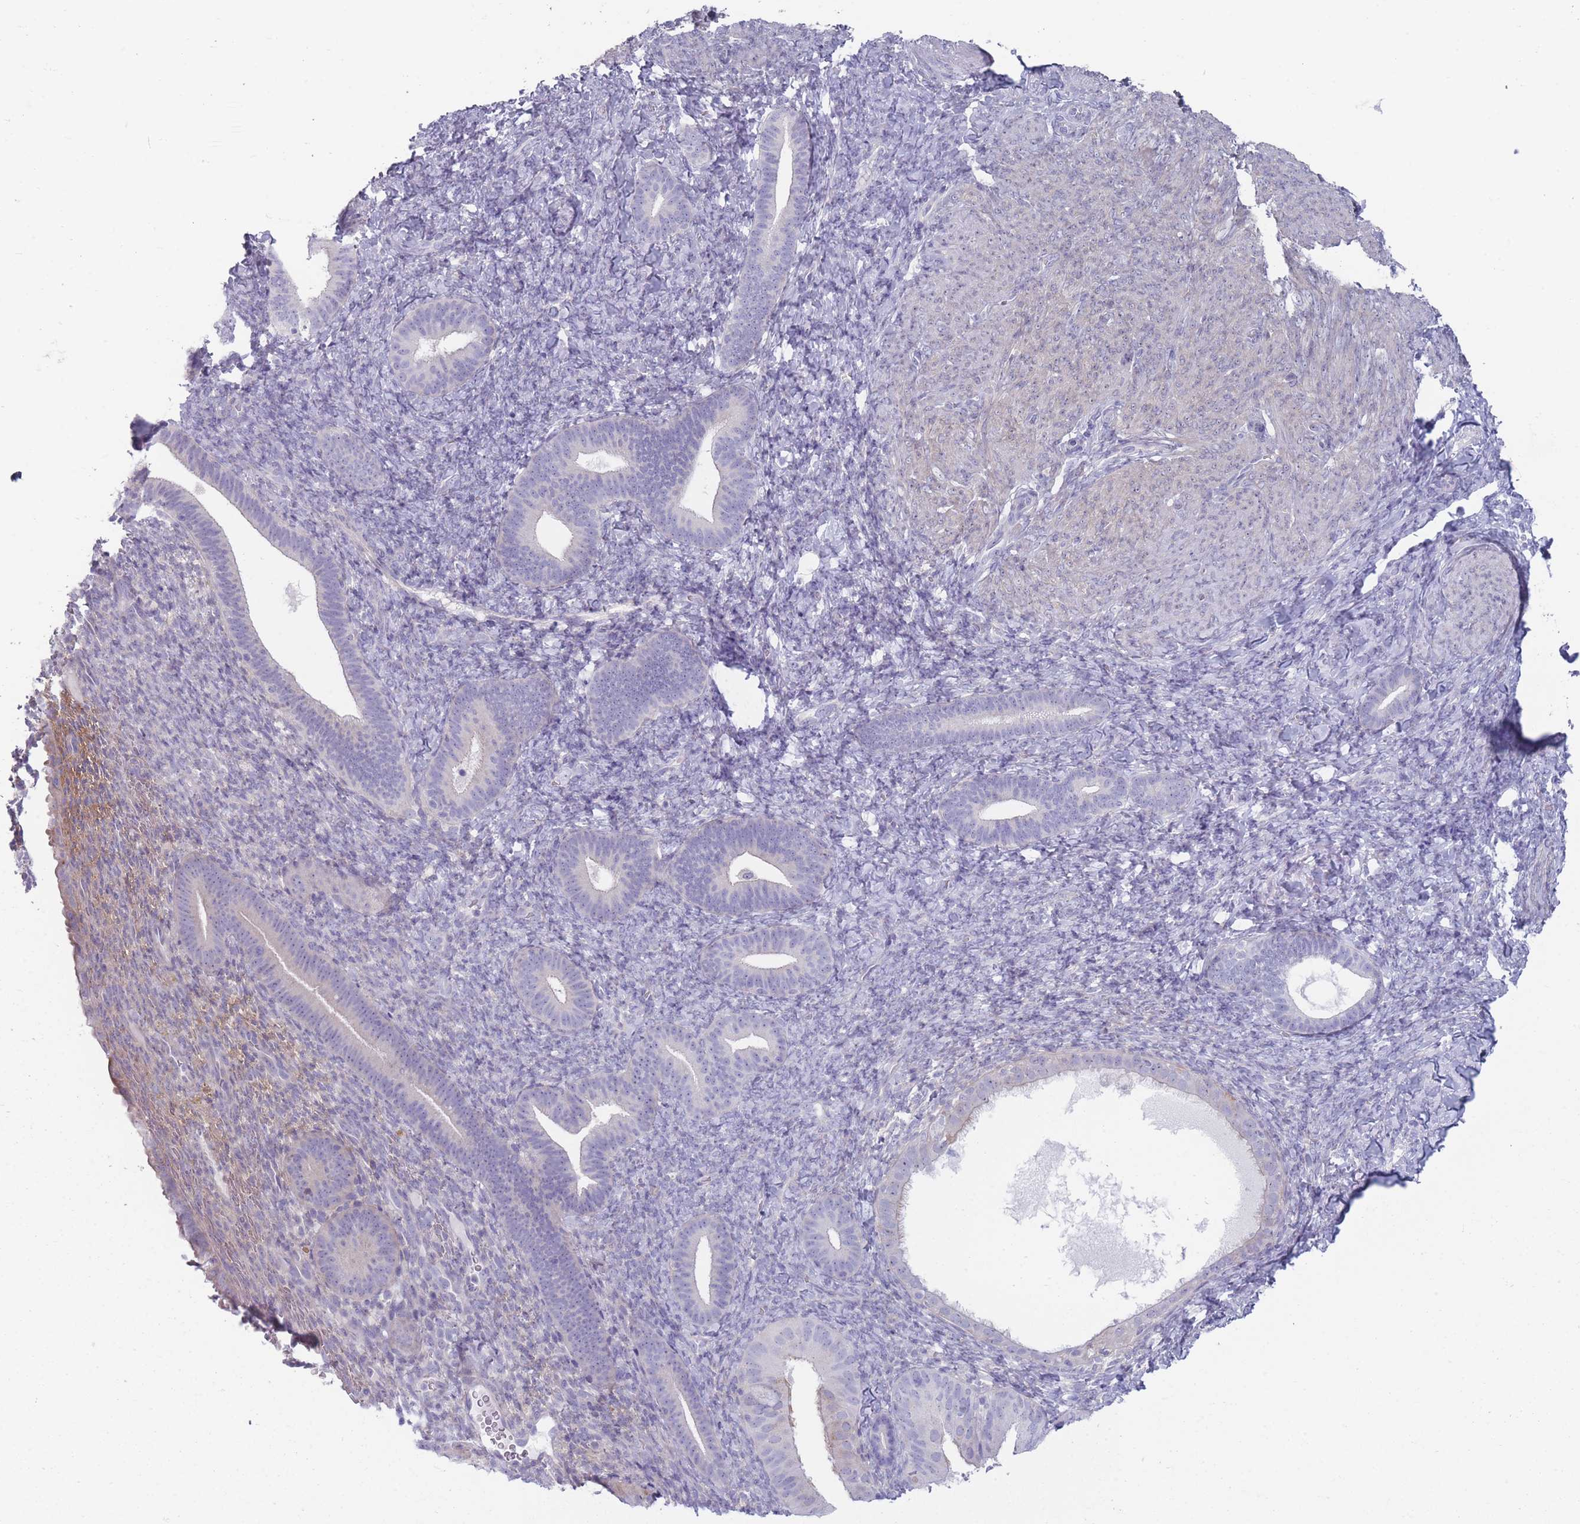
{"staining": {"intensity": "negative", "quantity": "none", "location": "none"}, "tissue": "endometrium", "cell_type": "Cells in endometrial stroma", "image_type": "normal", "snomed": [{"axis": "morphology", "description": "Normal tissue, NOS"}, {"axis": "topography", "description": "Endometrium"}], "caption": "IHC micrograph of unremarkable human endometrium stained for a protein (brown), which demonstrates no expression in cells in endometrial stroma.", "gene": "PAIP2B", "patient": {"sex": "female", "age": 65}}